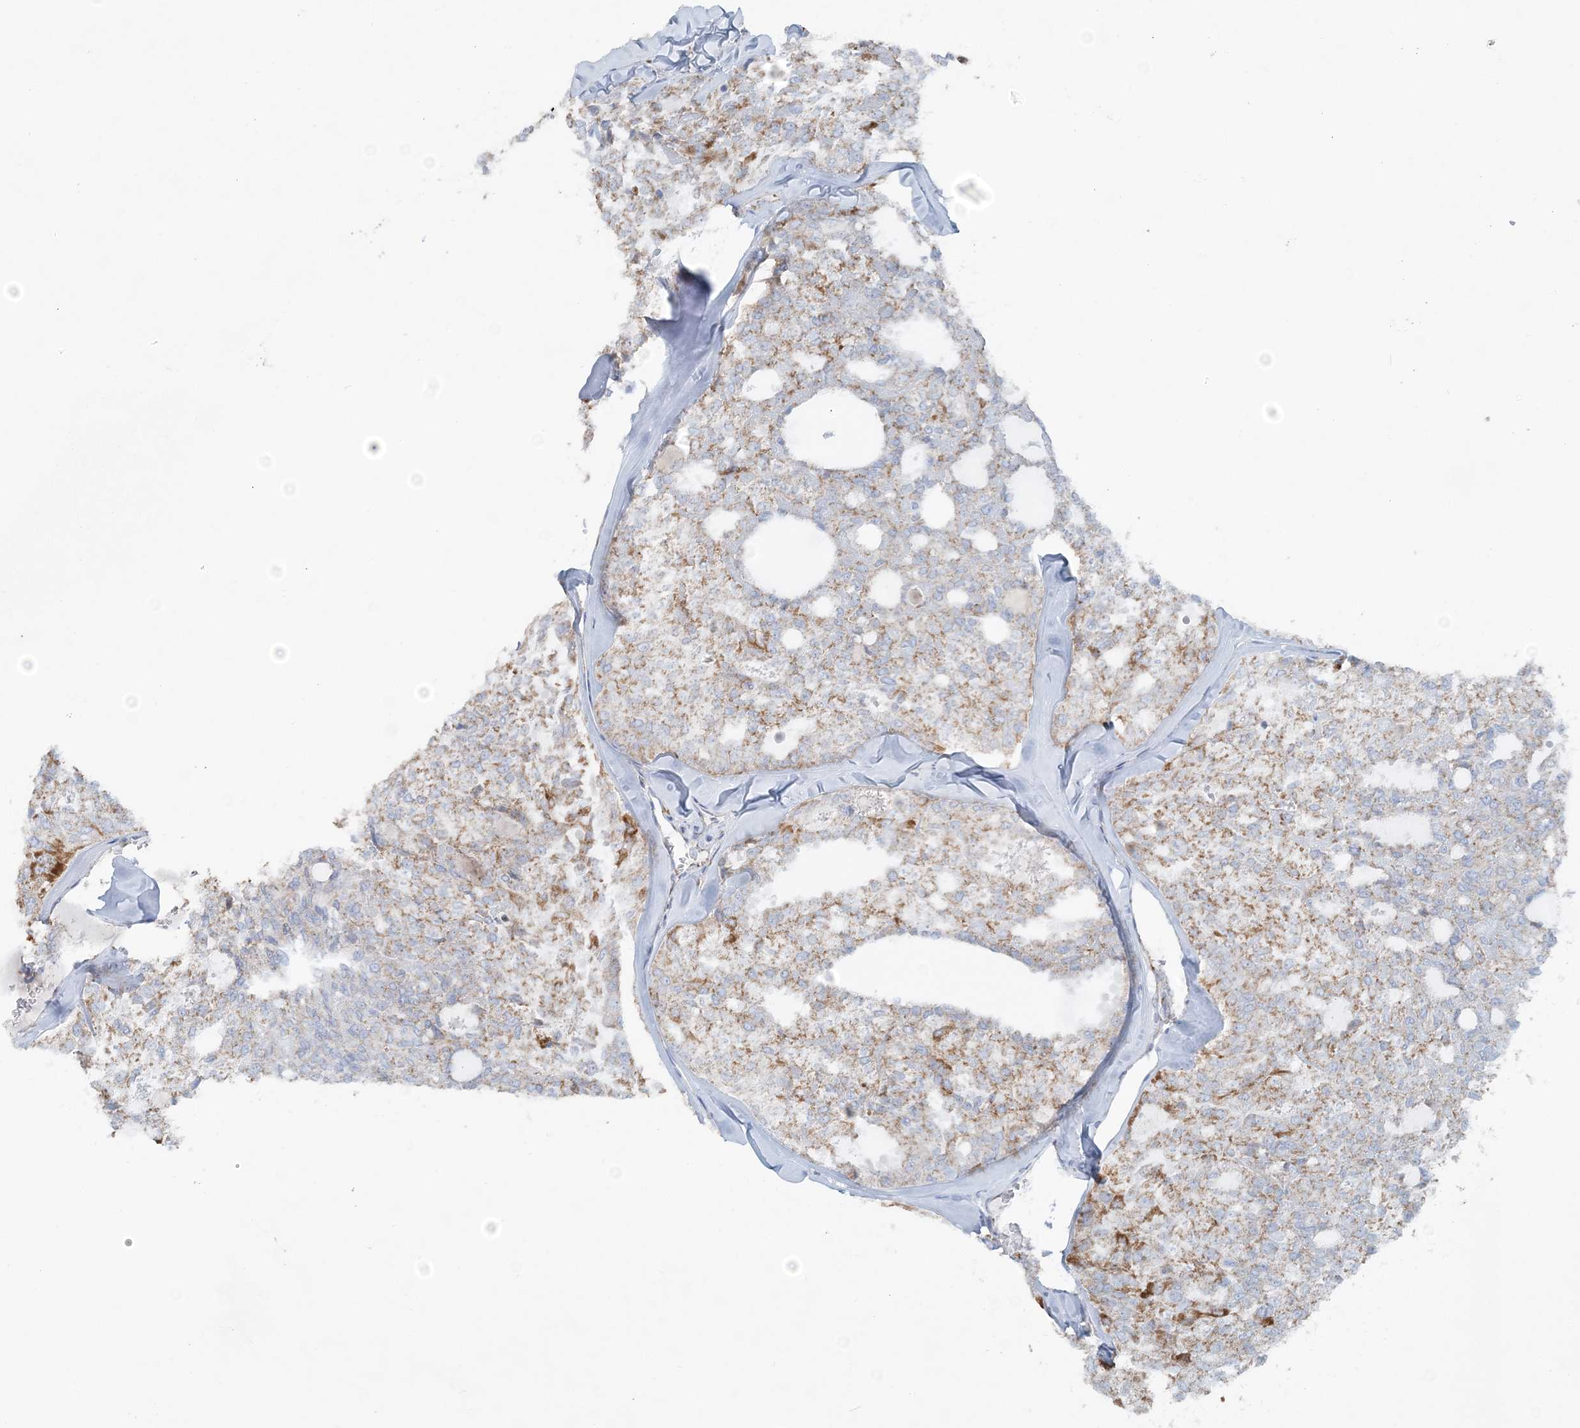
{"staining": {"intensity": "moderate", "quantity": "25%-75%", "location": "cytoplasmic/membranous"}, "tissue": "thyroid cancer", "cell_type": "Tumor cells", "image_type": "cancer", "snomed": [{"axis": "morphology", "description": "Follicular adenoma carcinoma, NOS"}, {"axis": "topography", "description": "Thyroid gland"}], "caption": "The micrograph exhibits staining of thyroid follicular adenoma carcinoma, revealing moderate cytoplasmic/membranous protein positivity (brown color) within tumor cells.", "gene": "PCCB", "patient": {"sex": "male", "age": 75}}